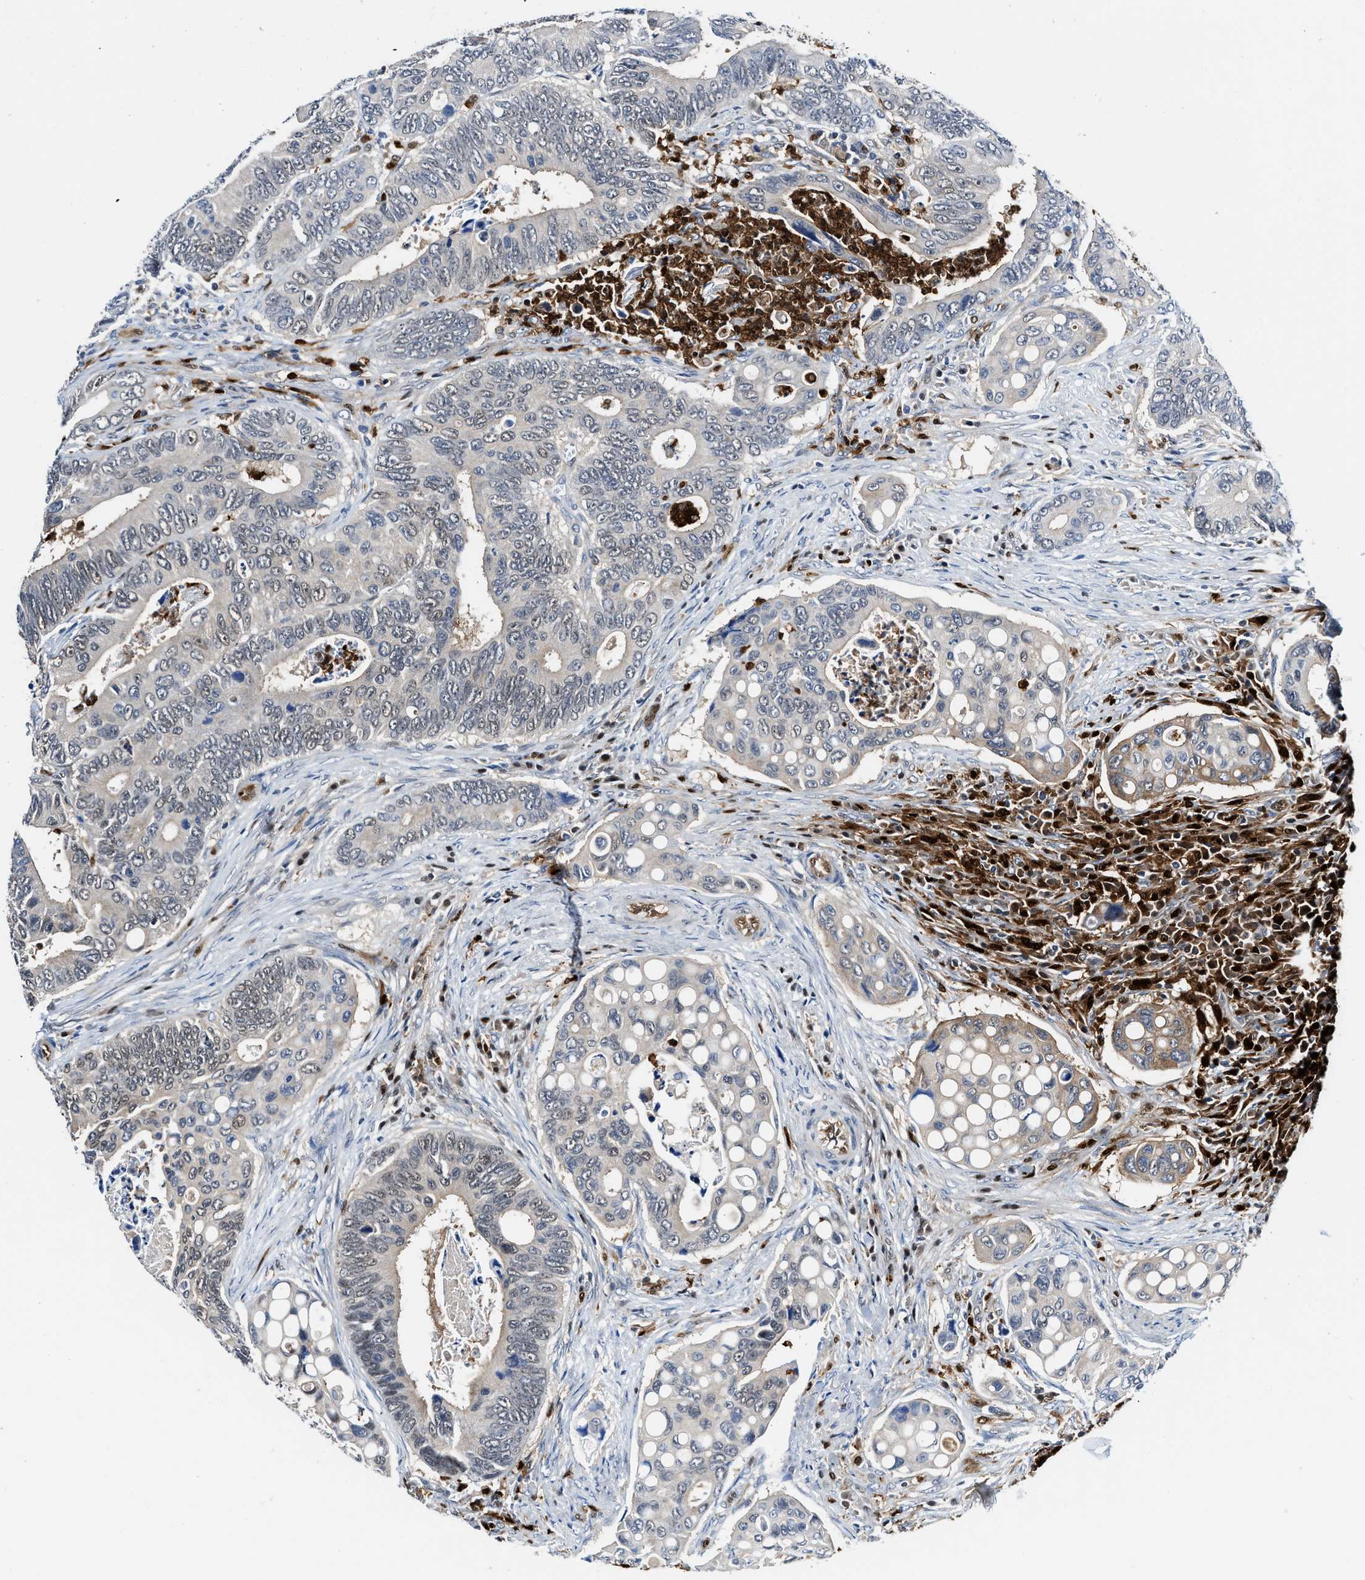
{"staining": {"intensity": "weak", "quantity": "25%-75%", "location": "nuclear"}, "tissue": "colorectal cancer", "cell_type": "Tumor cells", "image_type": "cancer", "snomed": [{"axis": "morphology", "description": "Inflammation, NOS"}, {"axis": "morphology", "description": "Adenocarcinoma, NOS"}, {"axis": "topography", "description": "Colon"}], "caption": "Colorectal cancer was stained to show a protein in brown. There is low levels of weak nuclear staining in about 25%-75% of tumor cells. Ihc stains the protein in brown and the nuclei are stained blue.", "gene": "LTA4H", "patient": {"sex": "male", "age": 72}}